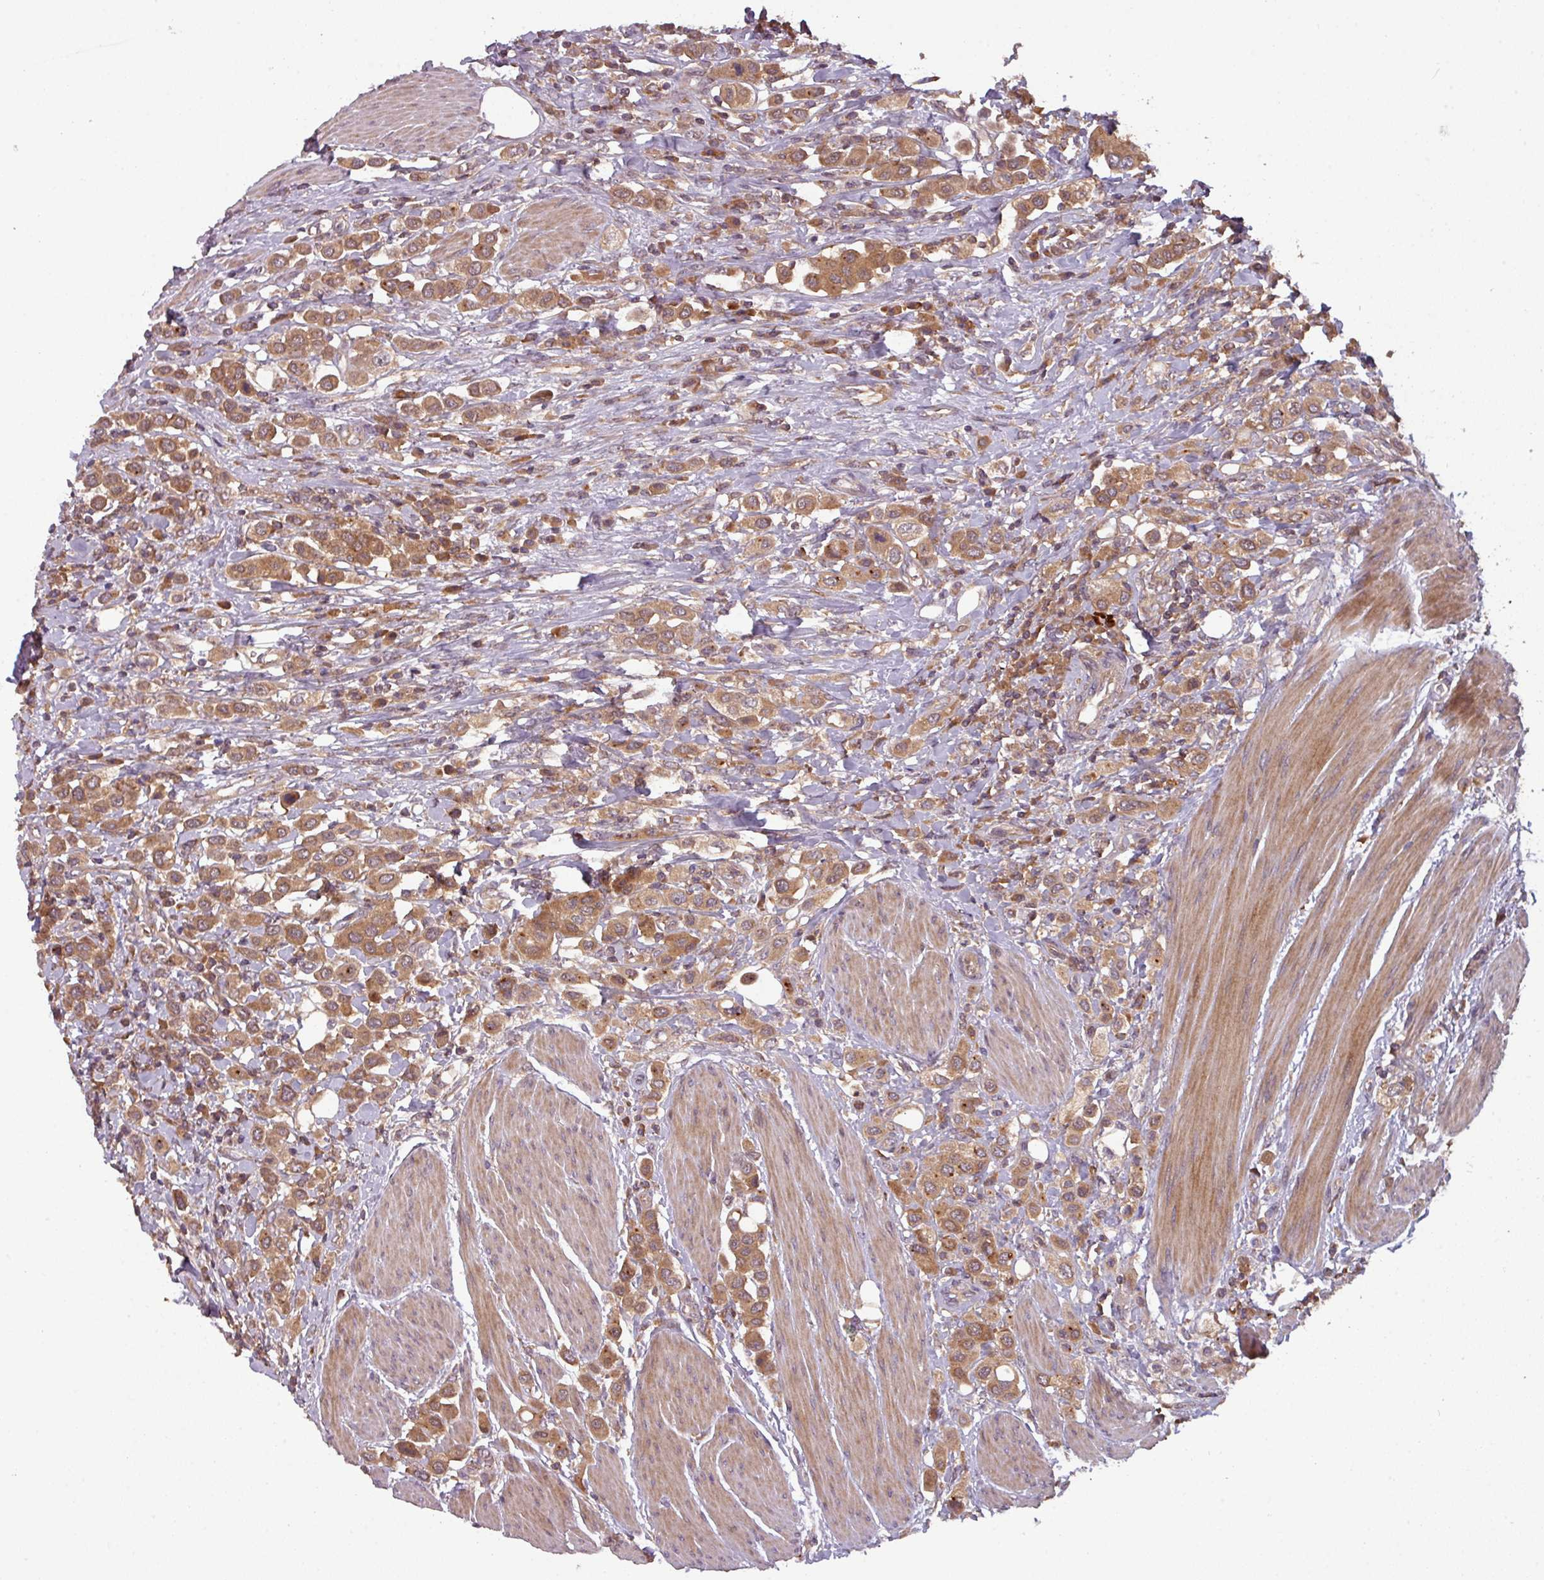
{"staining": {"intensity": "moderate", "quantity": ">75%", "location": "cytoplasmic/membranous"}, "tissue": "urothelial cancer", "cell_type": "Tumor cells", "image_type": "cancer", "snomed": [{"axis": "morphology", "description": "Urothelial carcinoma, High grade"}, {"axis": "topography", "description": "Urinary bladder"}], "caption": "Urothelial carcinoma (high-grade) stained with a brown dye exhibits moderate cytoplasmic/membranous positive expression in approximately >75% of tumor cells.", "gene": "GSKIP", "patient": {"sex": "male", "age": 50}}